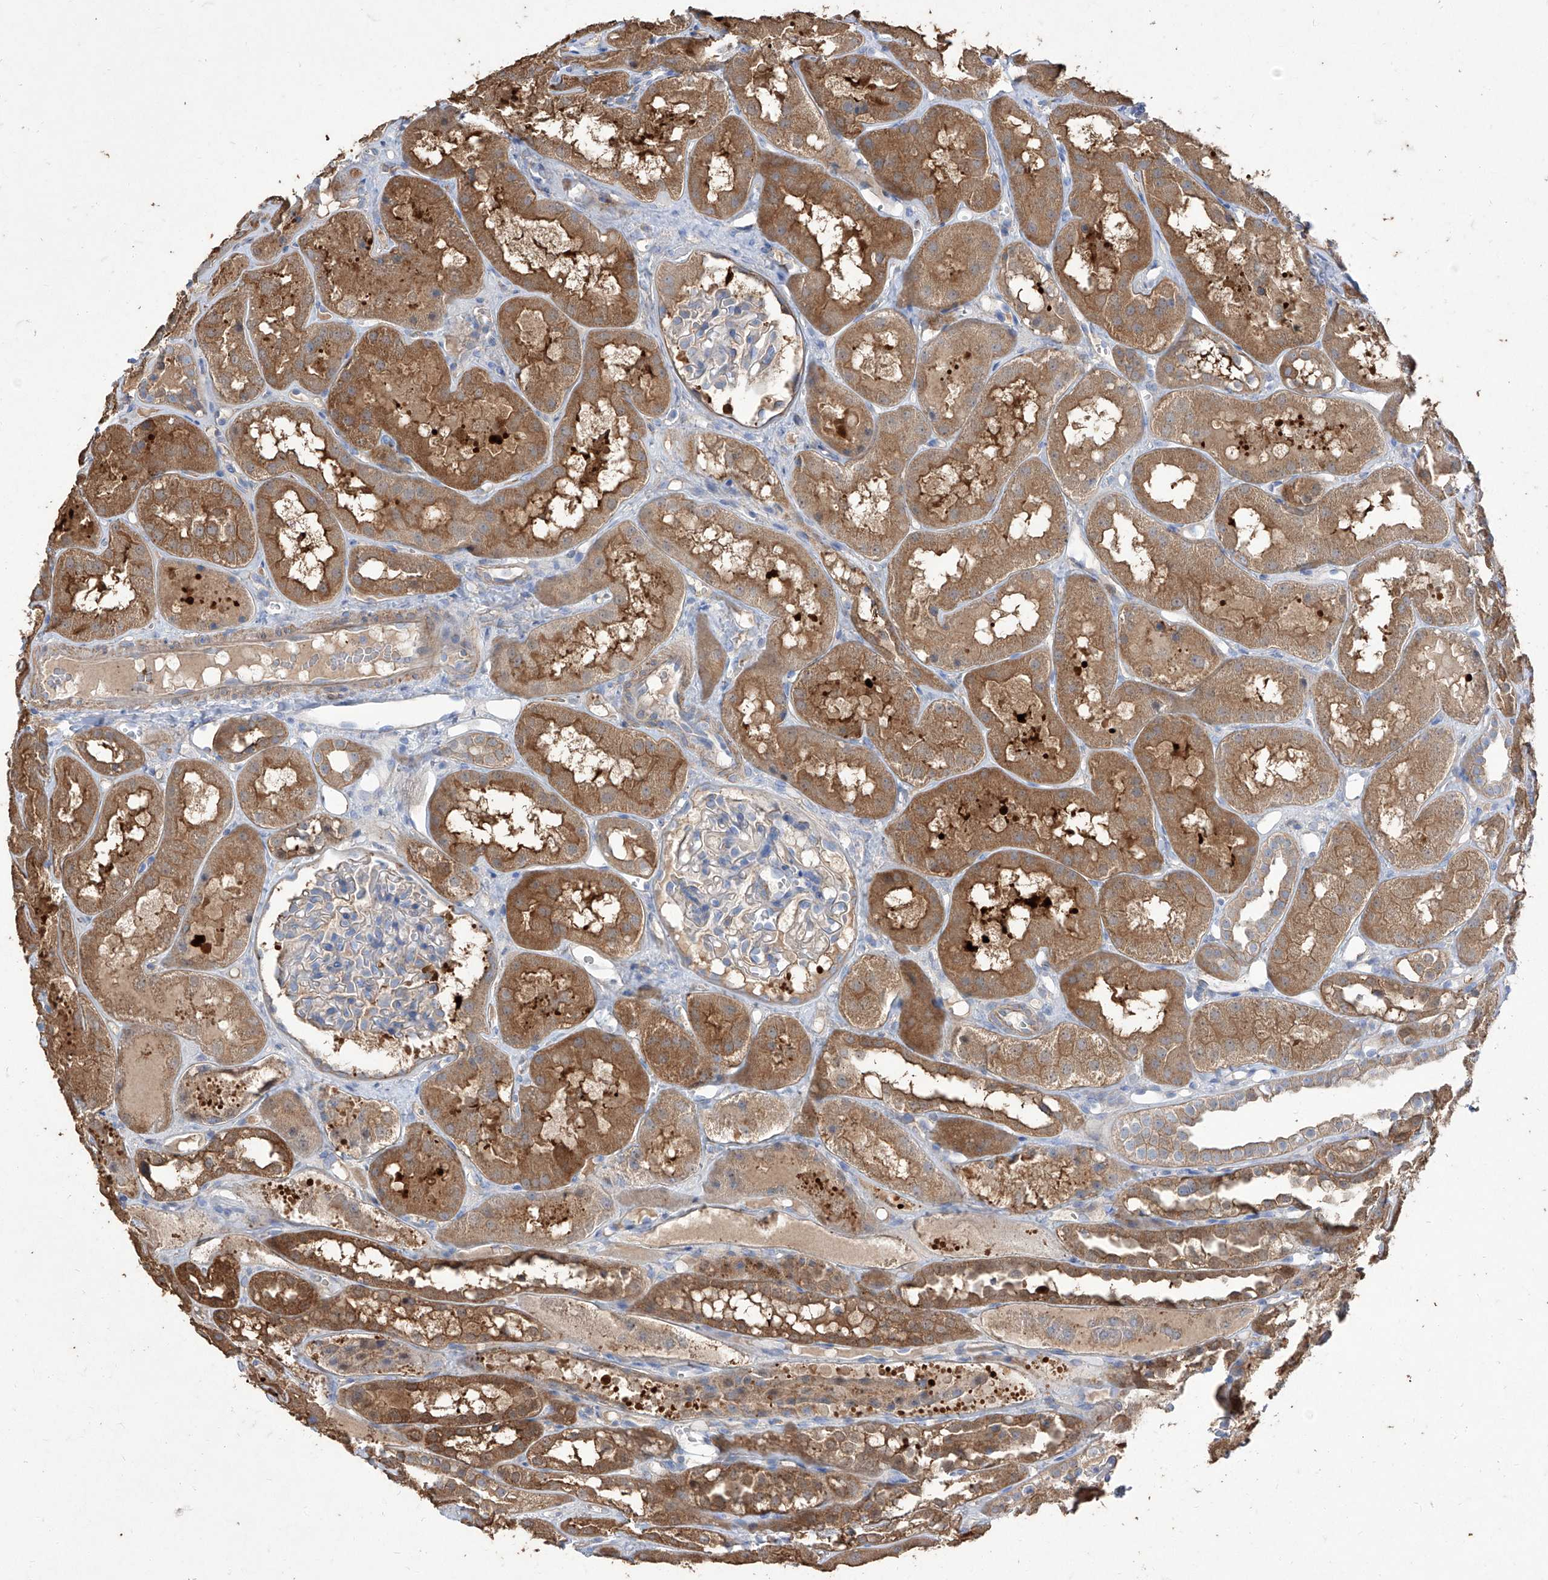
{"staining": {"intensity": "negative", "quantity": "none", "location": "none"}, "tissue": "kidney", "cell_type": "Cells in glomeruli", "image_type": "normal", "snomed": [{"axis": "morphology", "description": "Normal tissue, NOS"}, {"axis": "topography", "description": "Kidney"}], "caption": "Histopathology image shows no protein staining in cells in glomeruli of unremarkable kidney. (Stains: DAB (3,3'-diaminobenzidine) immunohistochemistry (IHC) with hematoxylin counter stain, Microscopy: brightfield microscopy at high magnification).", "gene": "C1orf74", "patient": {"sex": "male", "age": 16}}